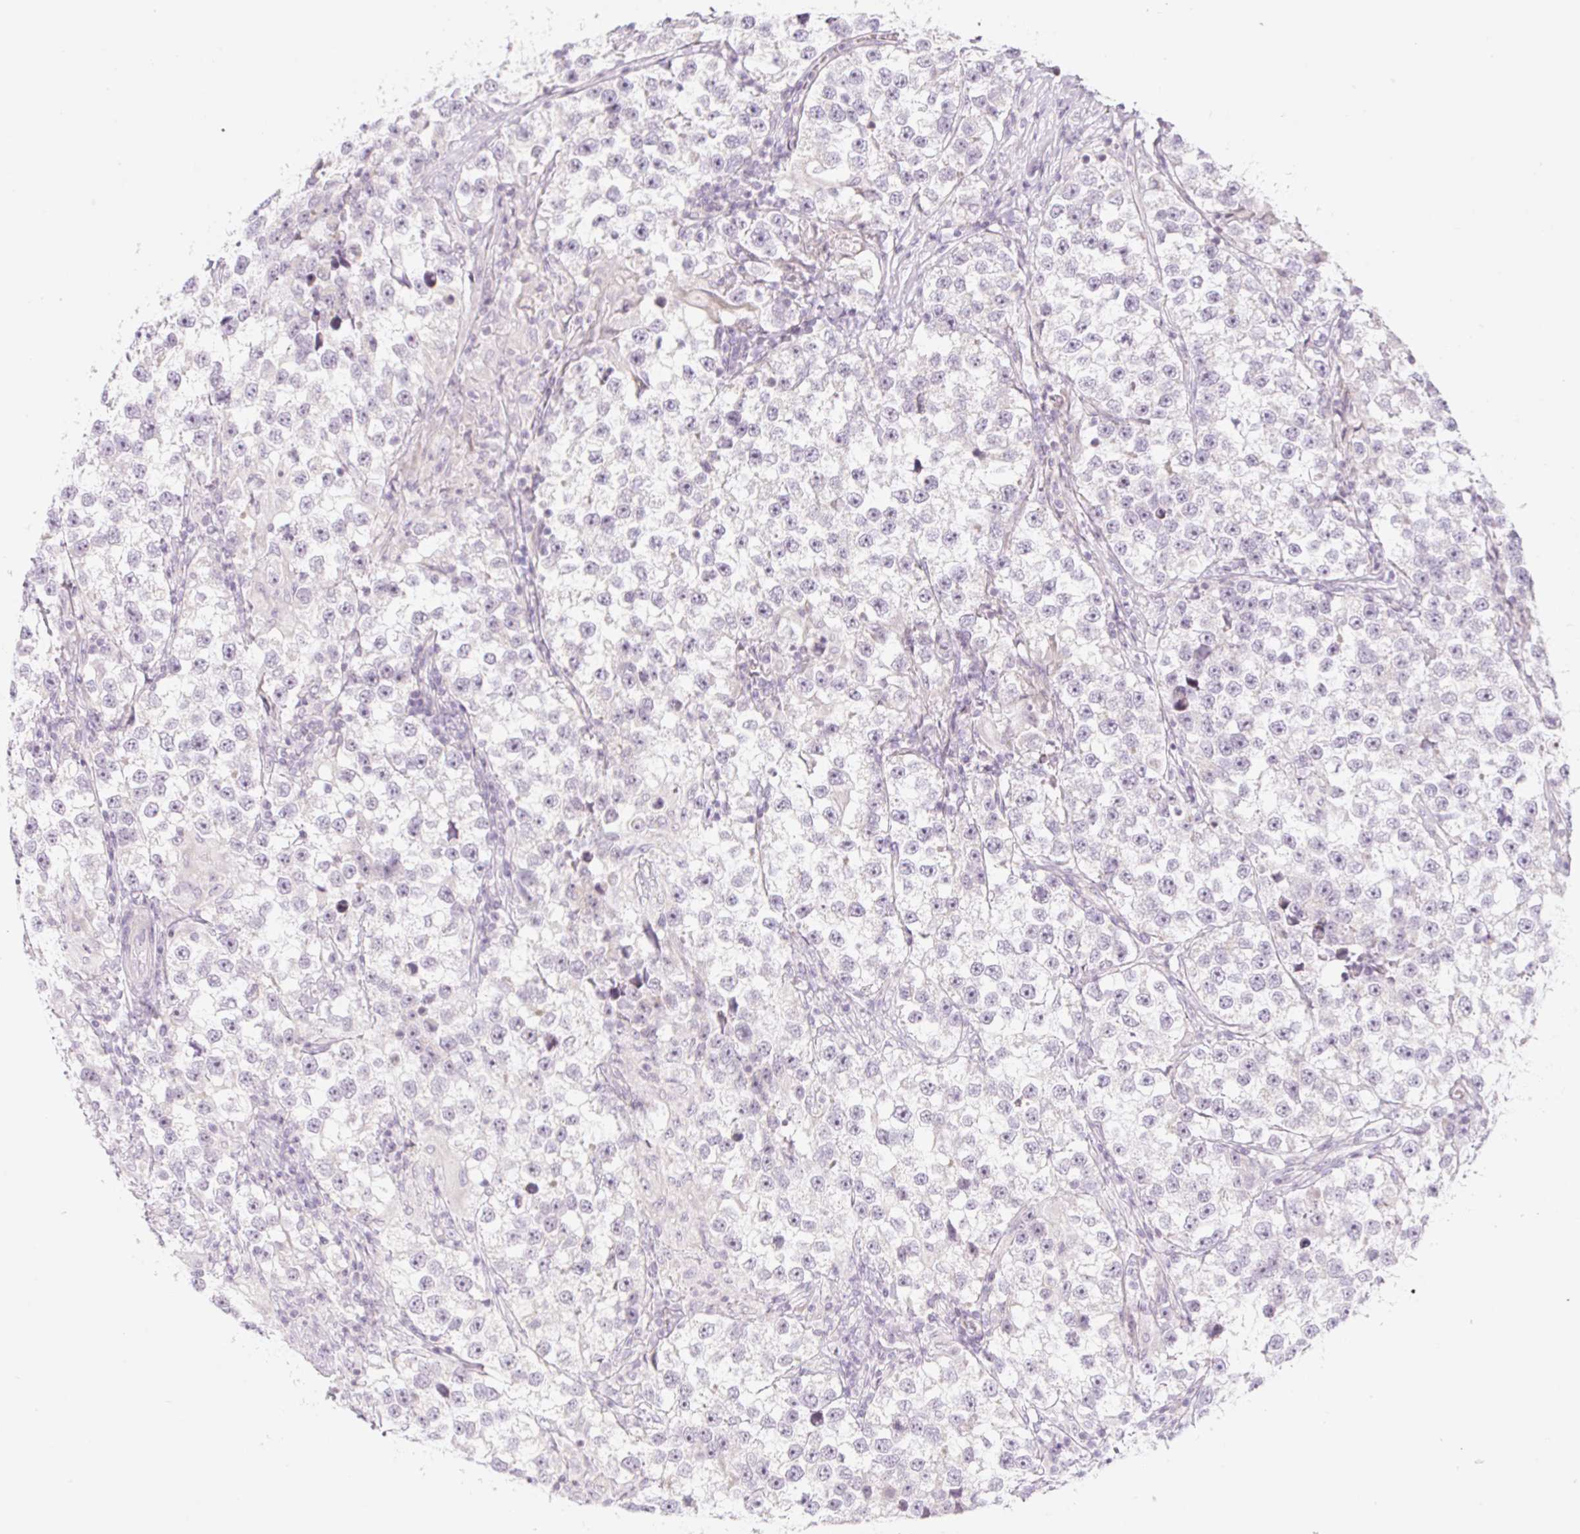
{"staining": {"intensity": "negative", "quantity": "none", "location": "none"}, "tissue": "testis cancer", "cell_type": "Tumor cells", "image_type": "cancer", "snomed": [{"axis": "morphology", "description": "Seminoma, NOS"}, {"axis": "topography", "description": "Testis"}], "caption": "This is an immunohistochemistry micrograph of human seminoma (testis). There is no staining in tumor cells.", "gene": "CASKIN1", "patient": {"sex": "male", "age": 46}}